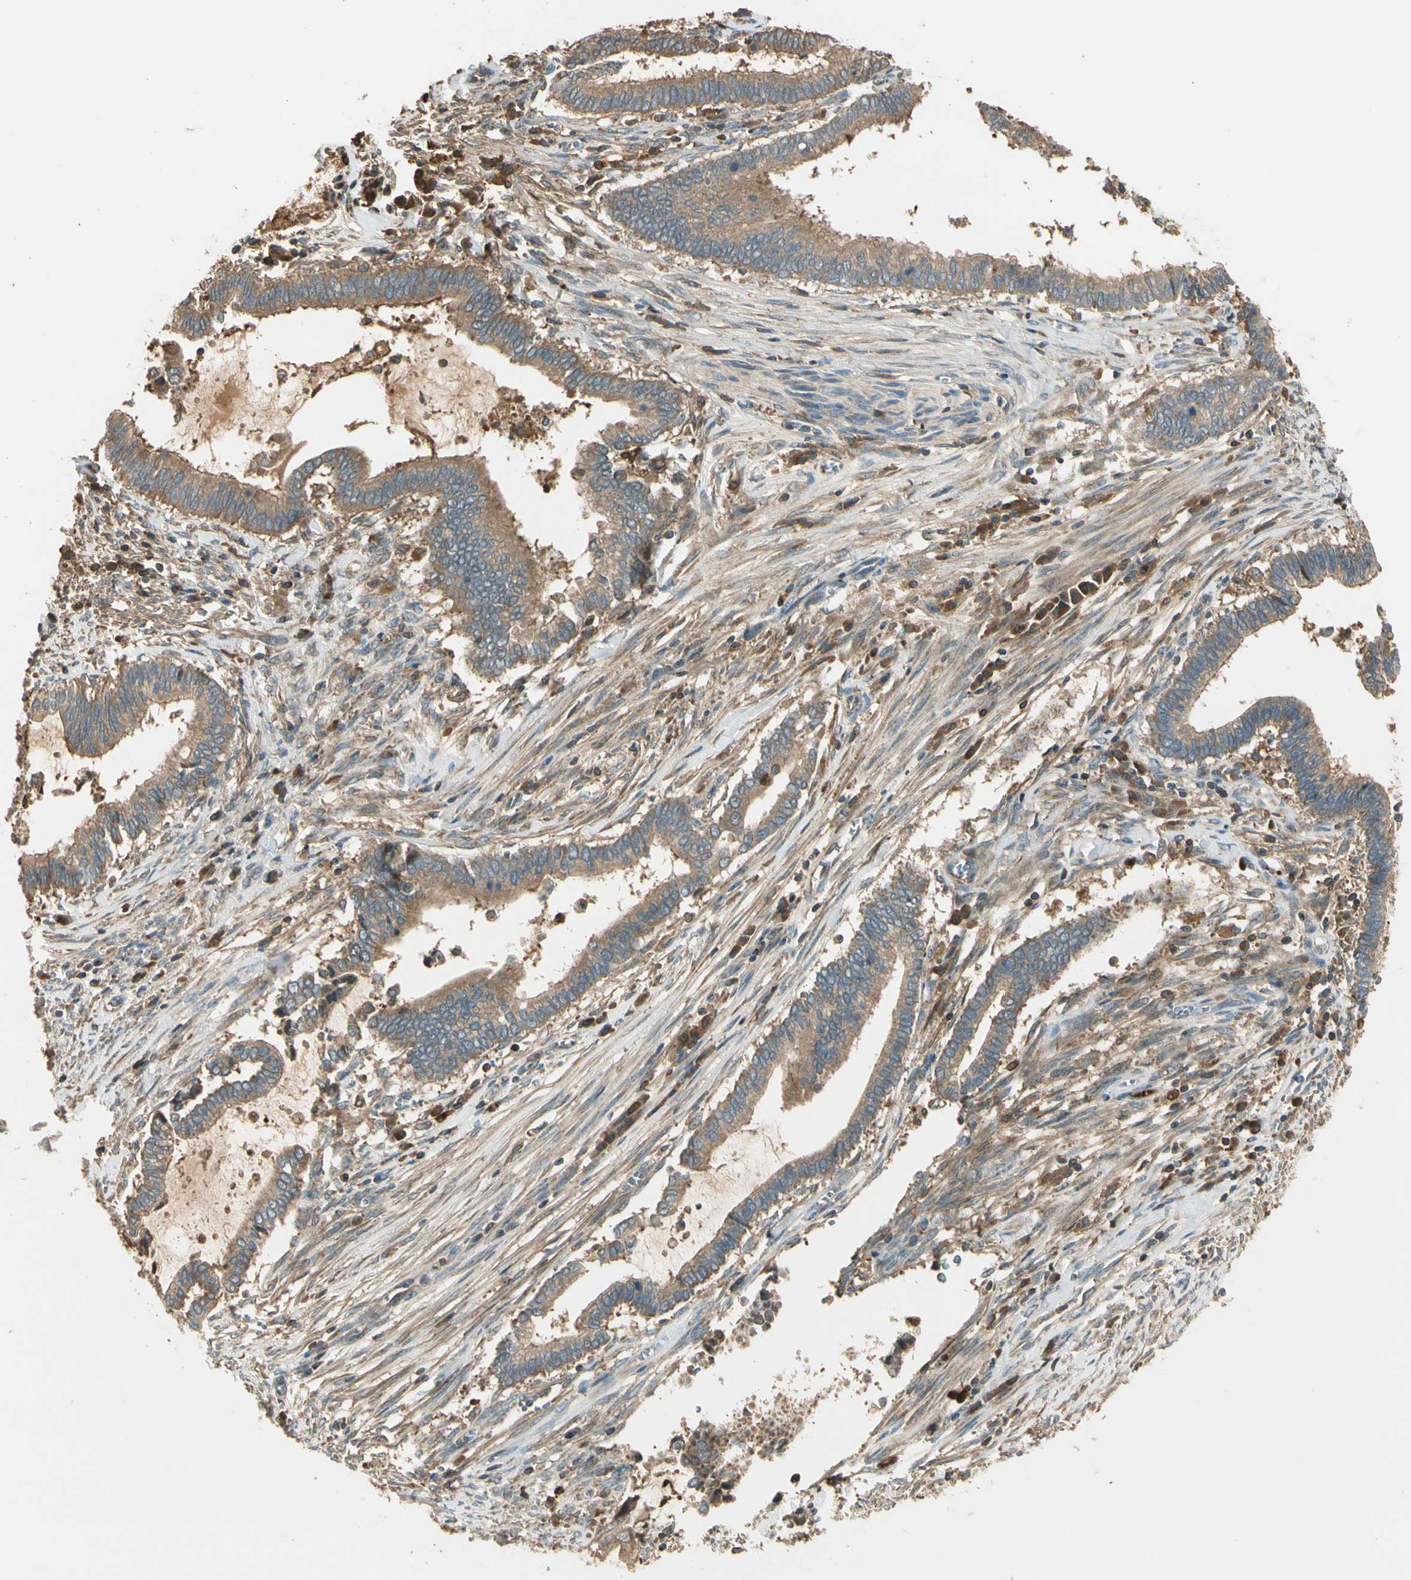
{"staining": {"intensity": "moderate", "quantity": ">75%", "location": "cytoplasmic/membranous"}, "tissue": "cervical cancer", "cell_type": "Tumor cells", "image_type": "cancer", "snomed": [{"axis": "morphology", "description": "Adenocarcinoma, NOS"}, {"axis": "topography", "description": "Cervix"}], "caption": "An image of human adenocarcinoma (cervical) stained for a protein shows moderate cytoplasmic/membranous brown staining in tumor cells. The staining is performed using DAB brown chromogen to label protein expression. The nuclei are counter-stained blue using hematoxylin.", "gene": "STX11", "patient": {"sex": "female", "age": 44}}